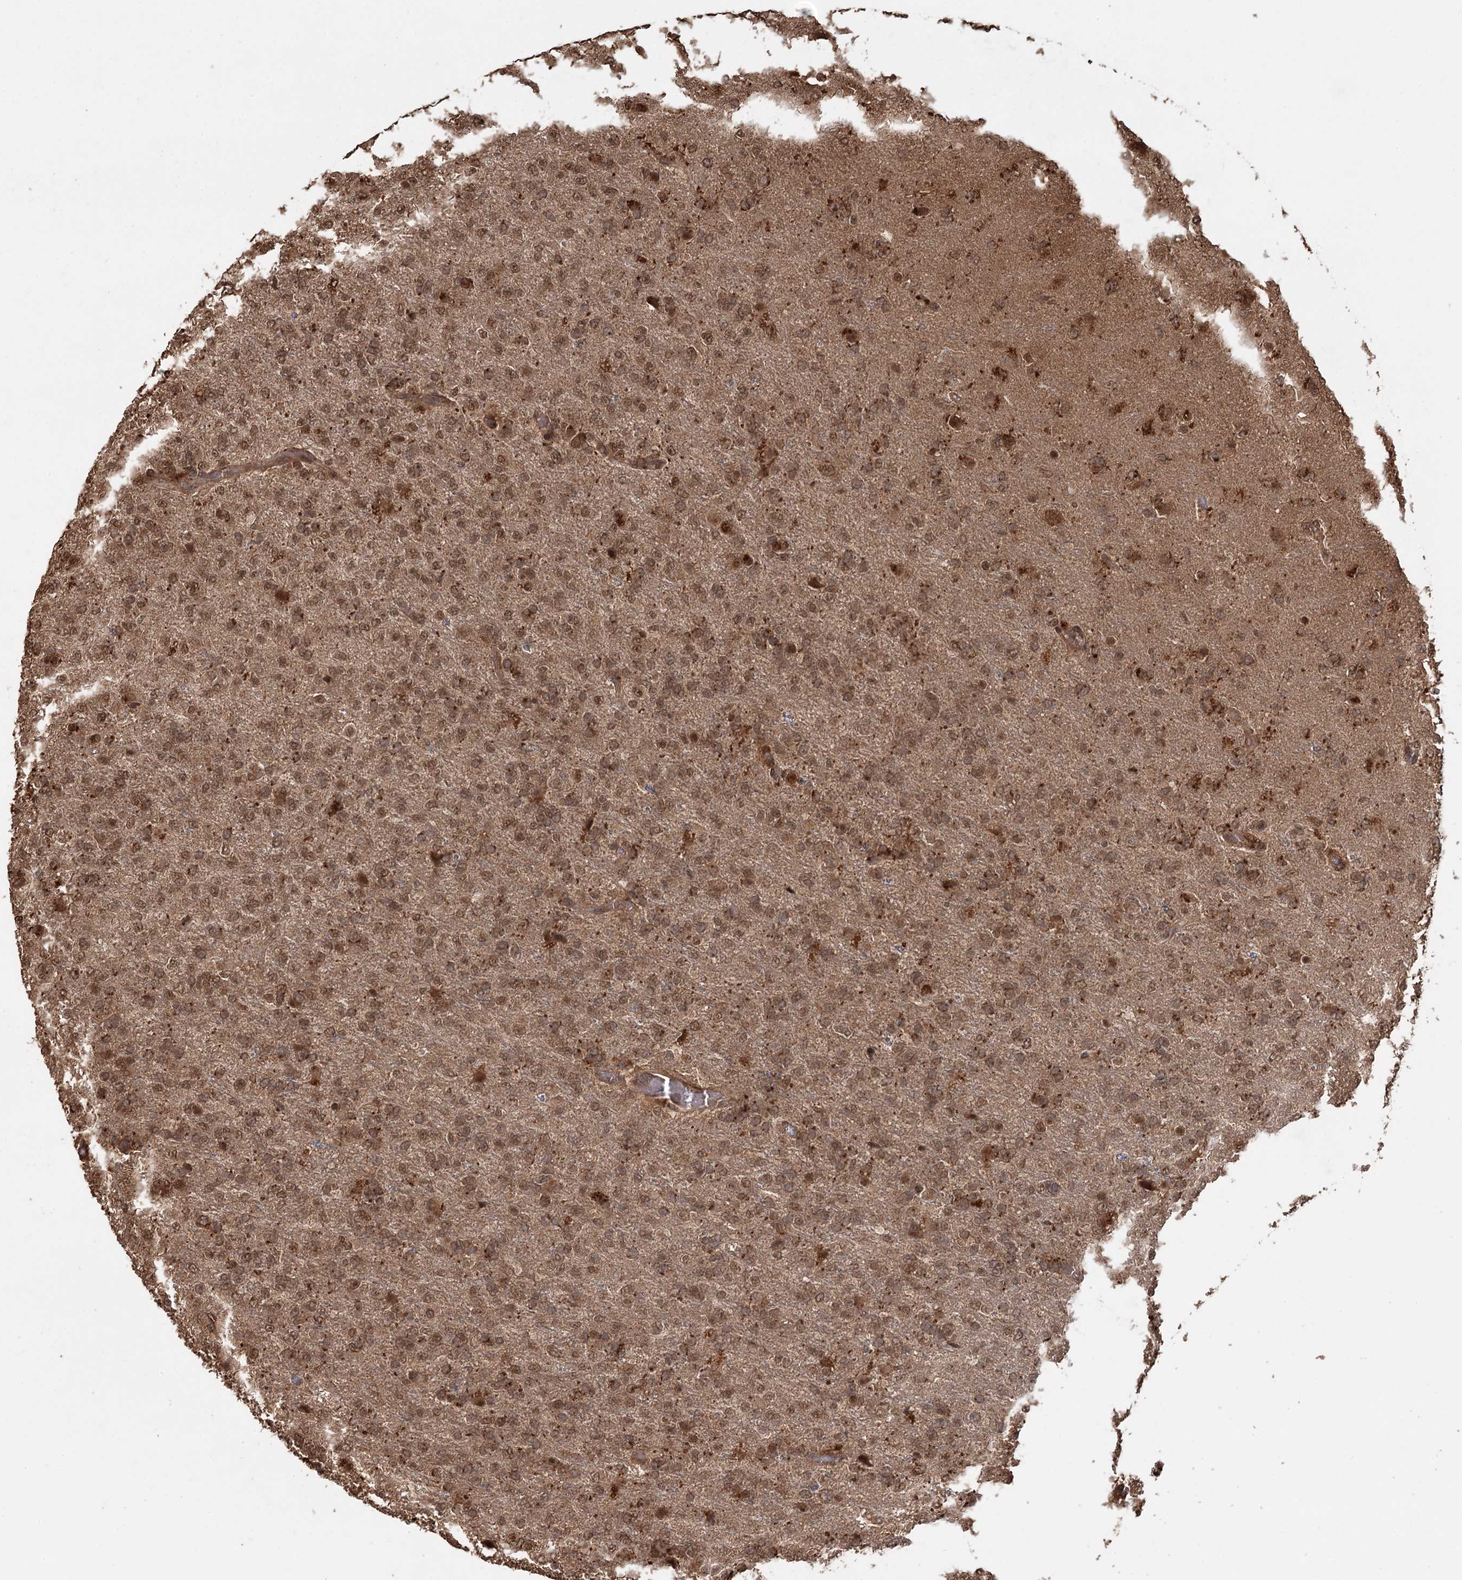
{"staining": {"intensity": "moderate", "quantity": ">75%", "location": "cytoplasmic/membranous,nuclear"}, "tissue": "glioma", "cell_type": "Tumor cells", "image_type": "cancer", "snomed": [{"axis": "morphology", "description": "Glioma, malignant, High grade"}, {"axis": "topography", "description": "Brain"}], "caption": "Tumor cells display moderate cytoplasmic/membranous and nuclear staining in approximately >75% of cells in malignant glioma (high-grade).", "gene": "N6AMT1", "patient": {"sex": "female", "age": 74}}